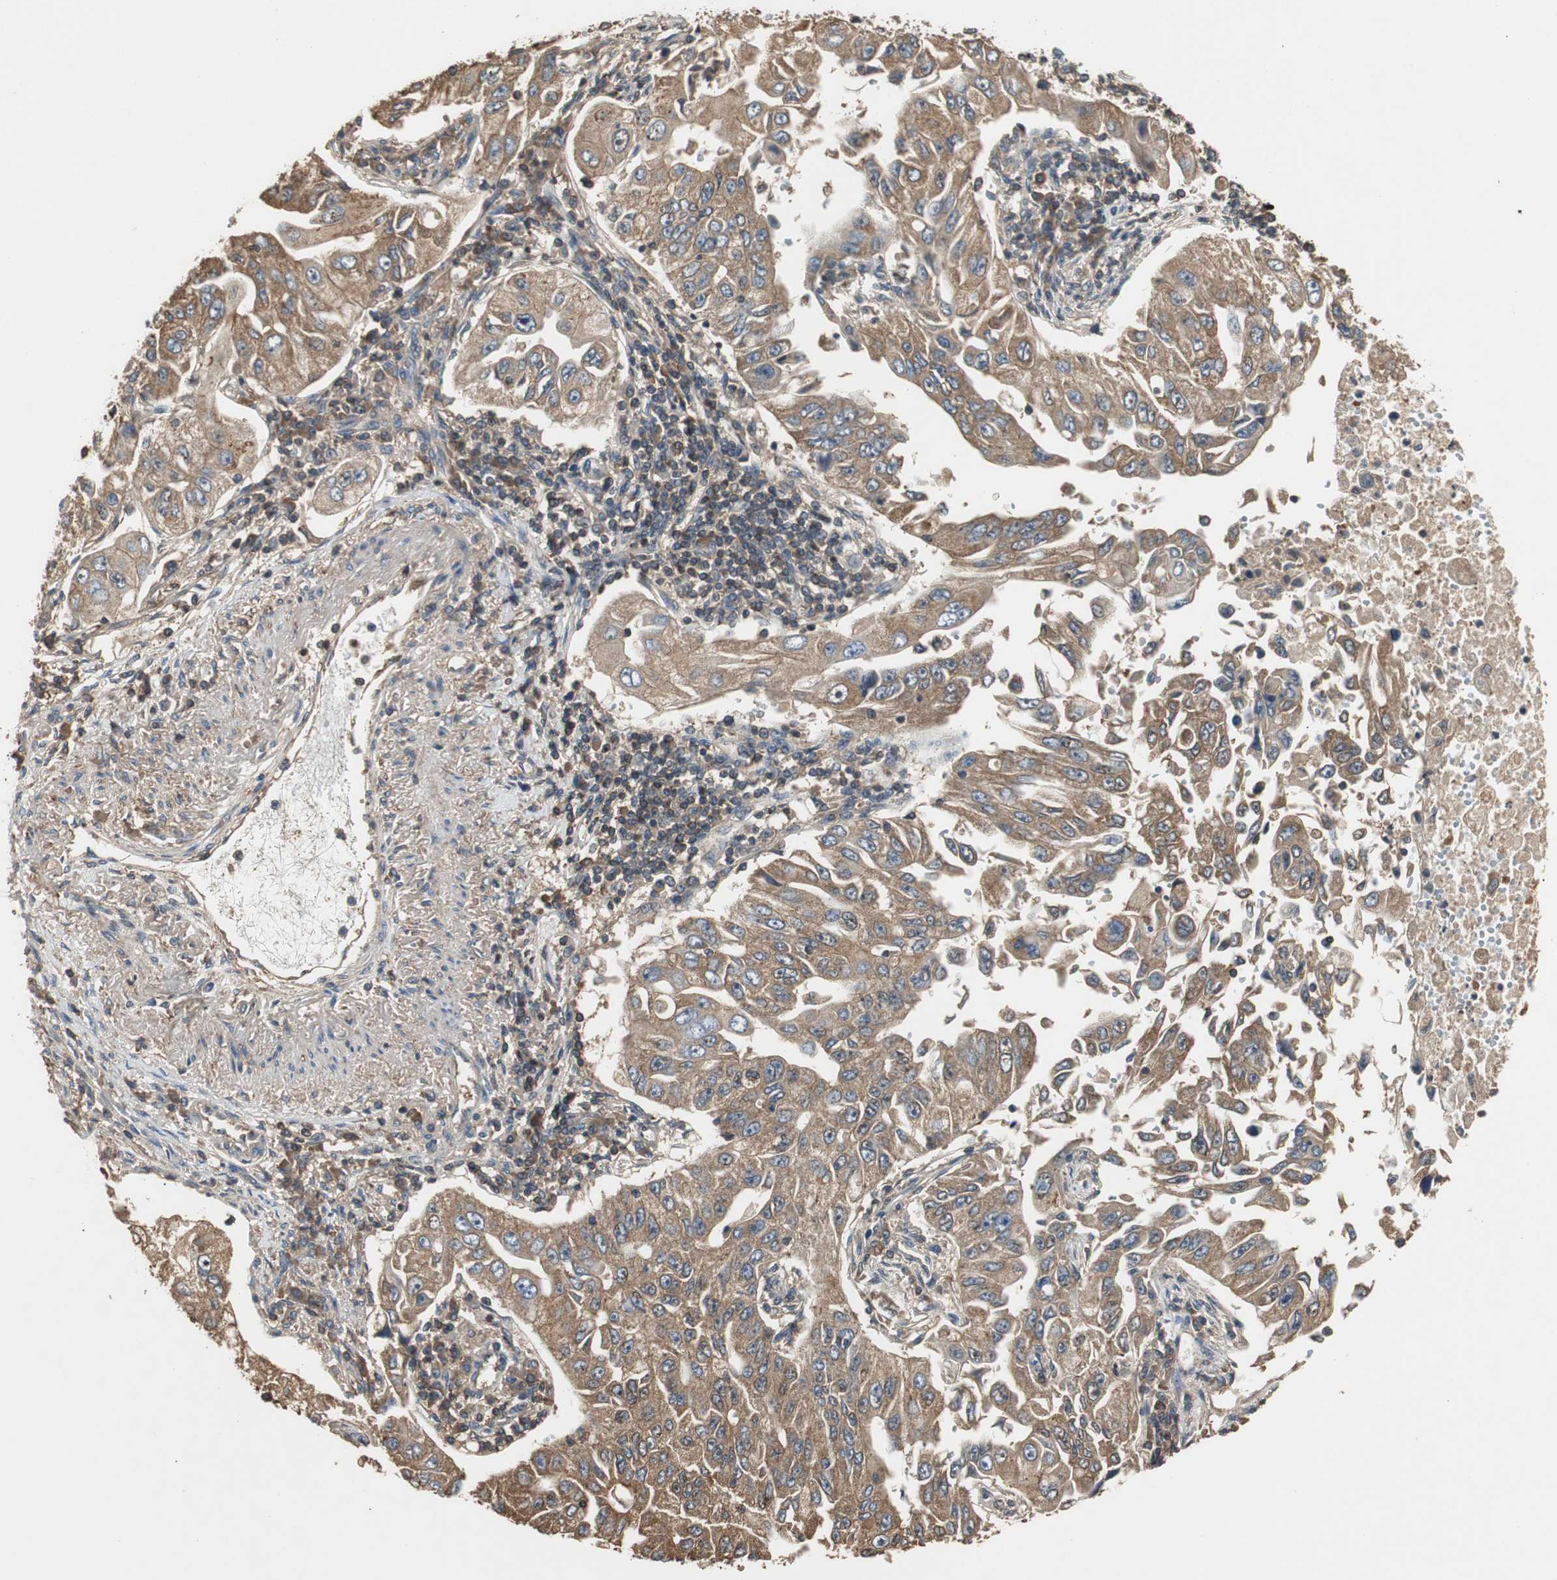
{"staining": {"intensity": "moderate", "quantity": ">75%", "location": "cytoplasmic/membranous"}, "tissue": "lung cancer", "cell_type": "Tumor cells", "image_type": "cancer", "snomed": [{"axis": "morphology", "description": "Adenocarcinoma, NOS"}, {"axis": "topography", "description": "Lung"}], "caption": "Immunohistochemical staining of human lung cancer (adenocarcinoma) exhibits moderate cytoplasmic/membranous protein expression in approximately >75% of tumor cells.", "gene": "TNFRSF14", "patient": {"sex": "male", "age": 84}}